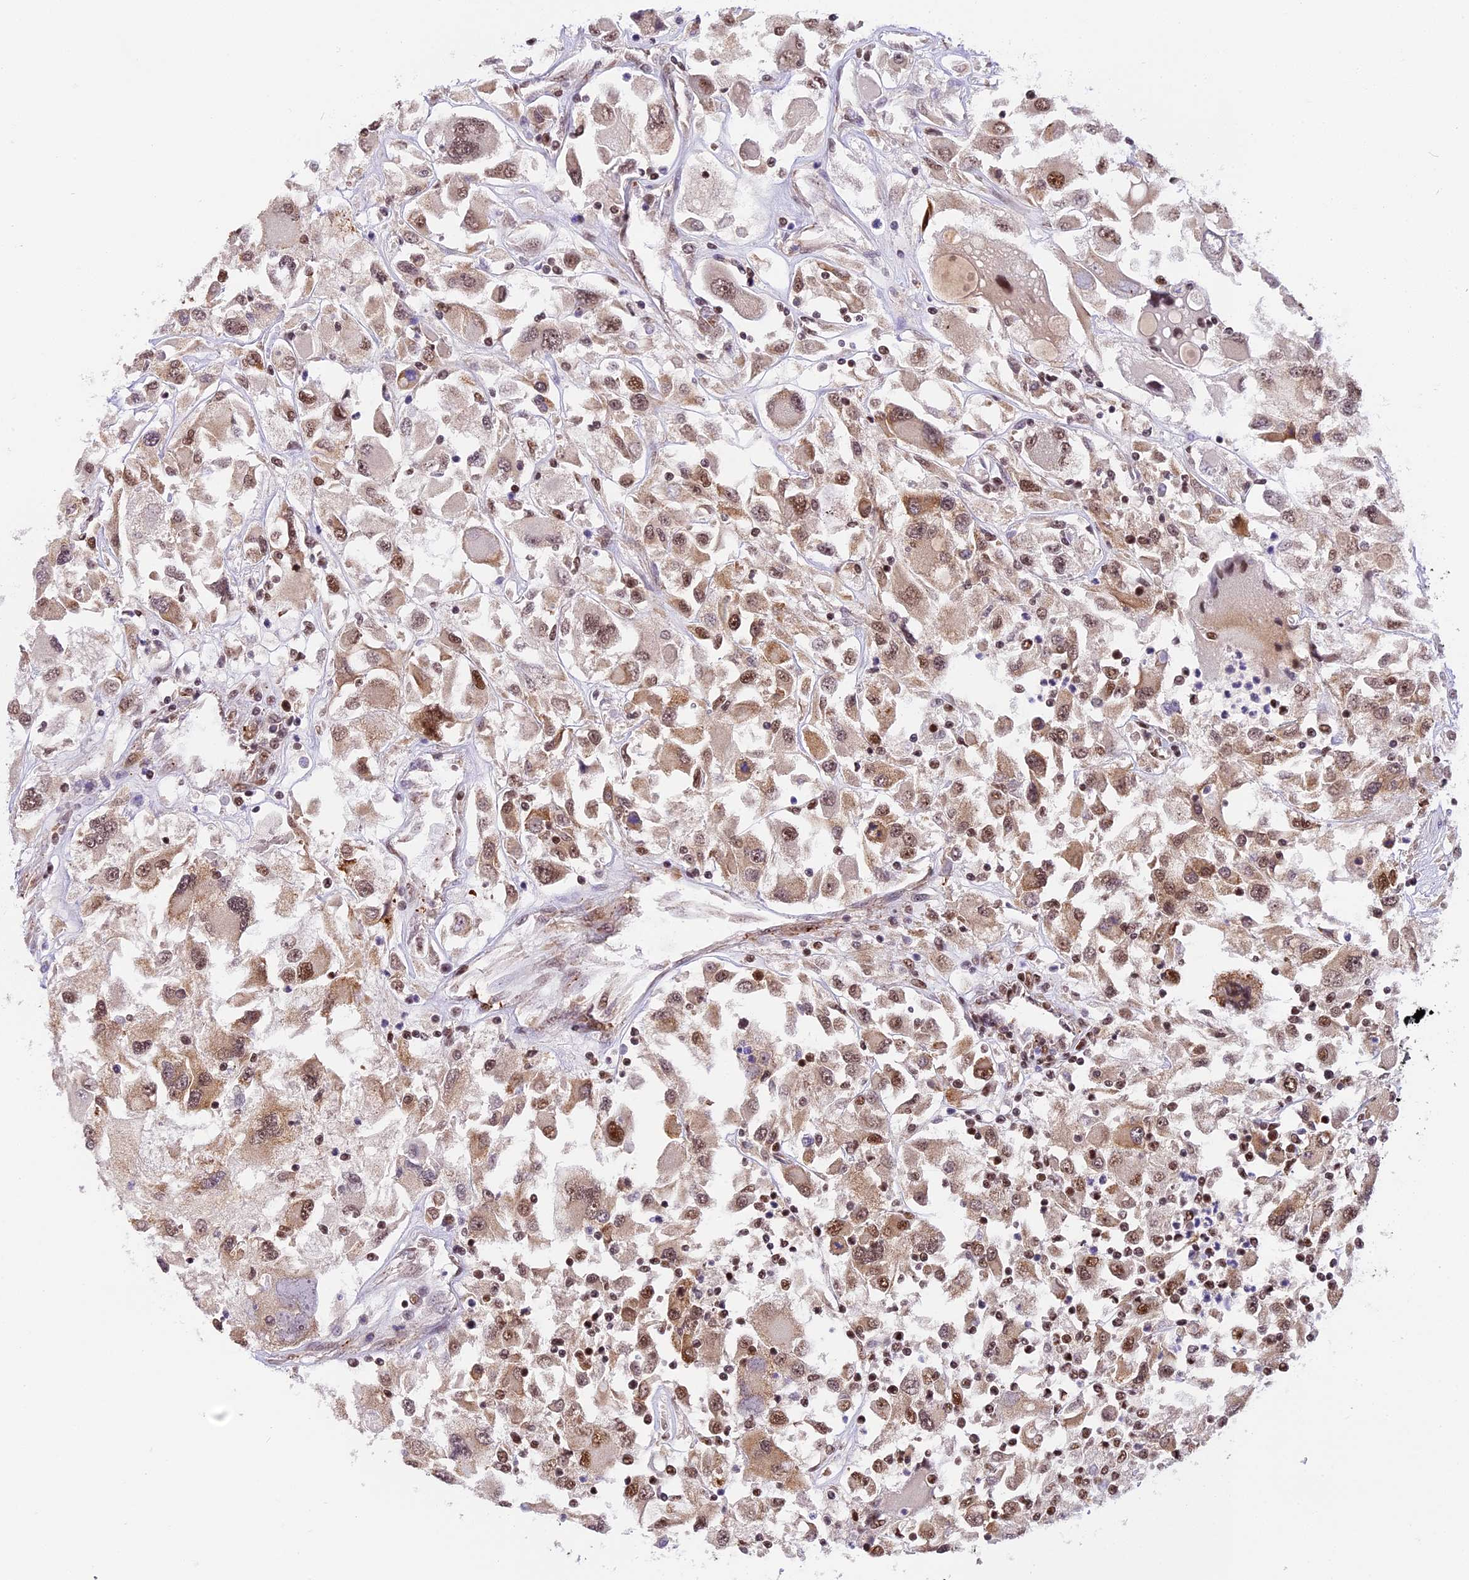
{"staining": {"intensity": "moderate", "quantity": ">75%", "location": "cytoplasmic/membranous,nuclear"}, "tissue": "renal cancer", "cell_type": "Tumor cells", "image_type": "cancer", "snomed": [{"axis": "morphology", "description": "Adenocarcinoma, NOS"}, {"axis": "topography", "description": "Kidney"}], "caption": "Protein positivity by IHC shows moderate cytoplasmic/membranous and nuclear expression in about >75% of tumor cells in renal cancer. (brown staining indicates protein expression, while blue staining denotes nuclei).", "gene": "RAMAC", "patient": {"sex": "female", "age": 52}}